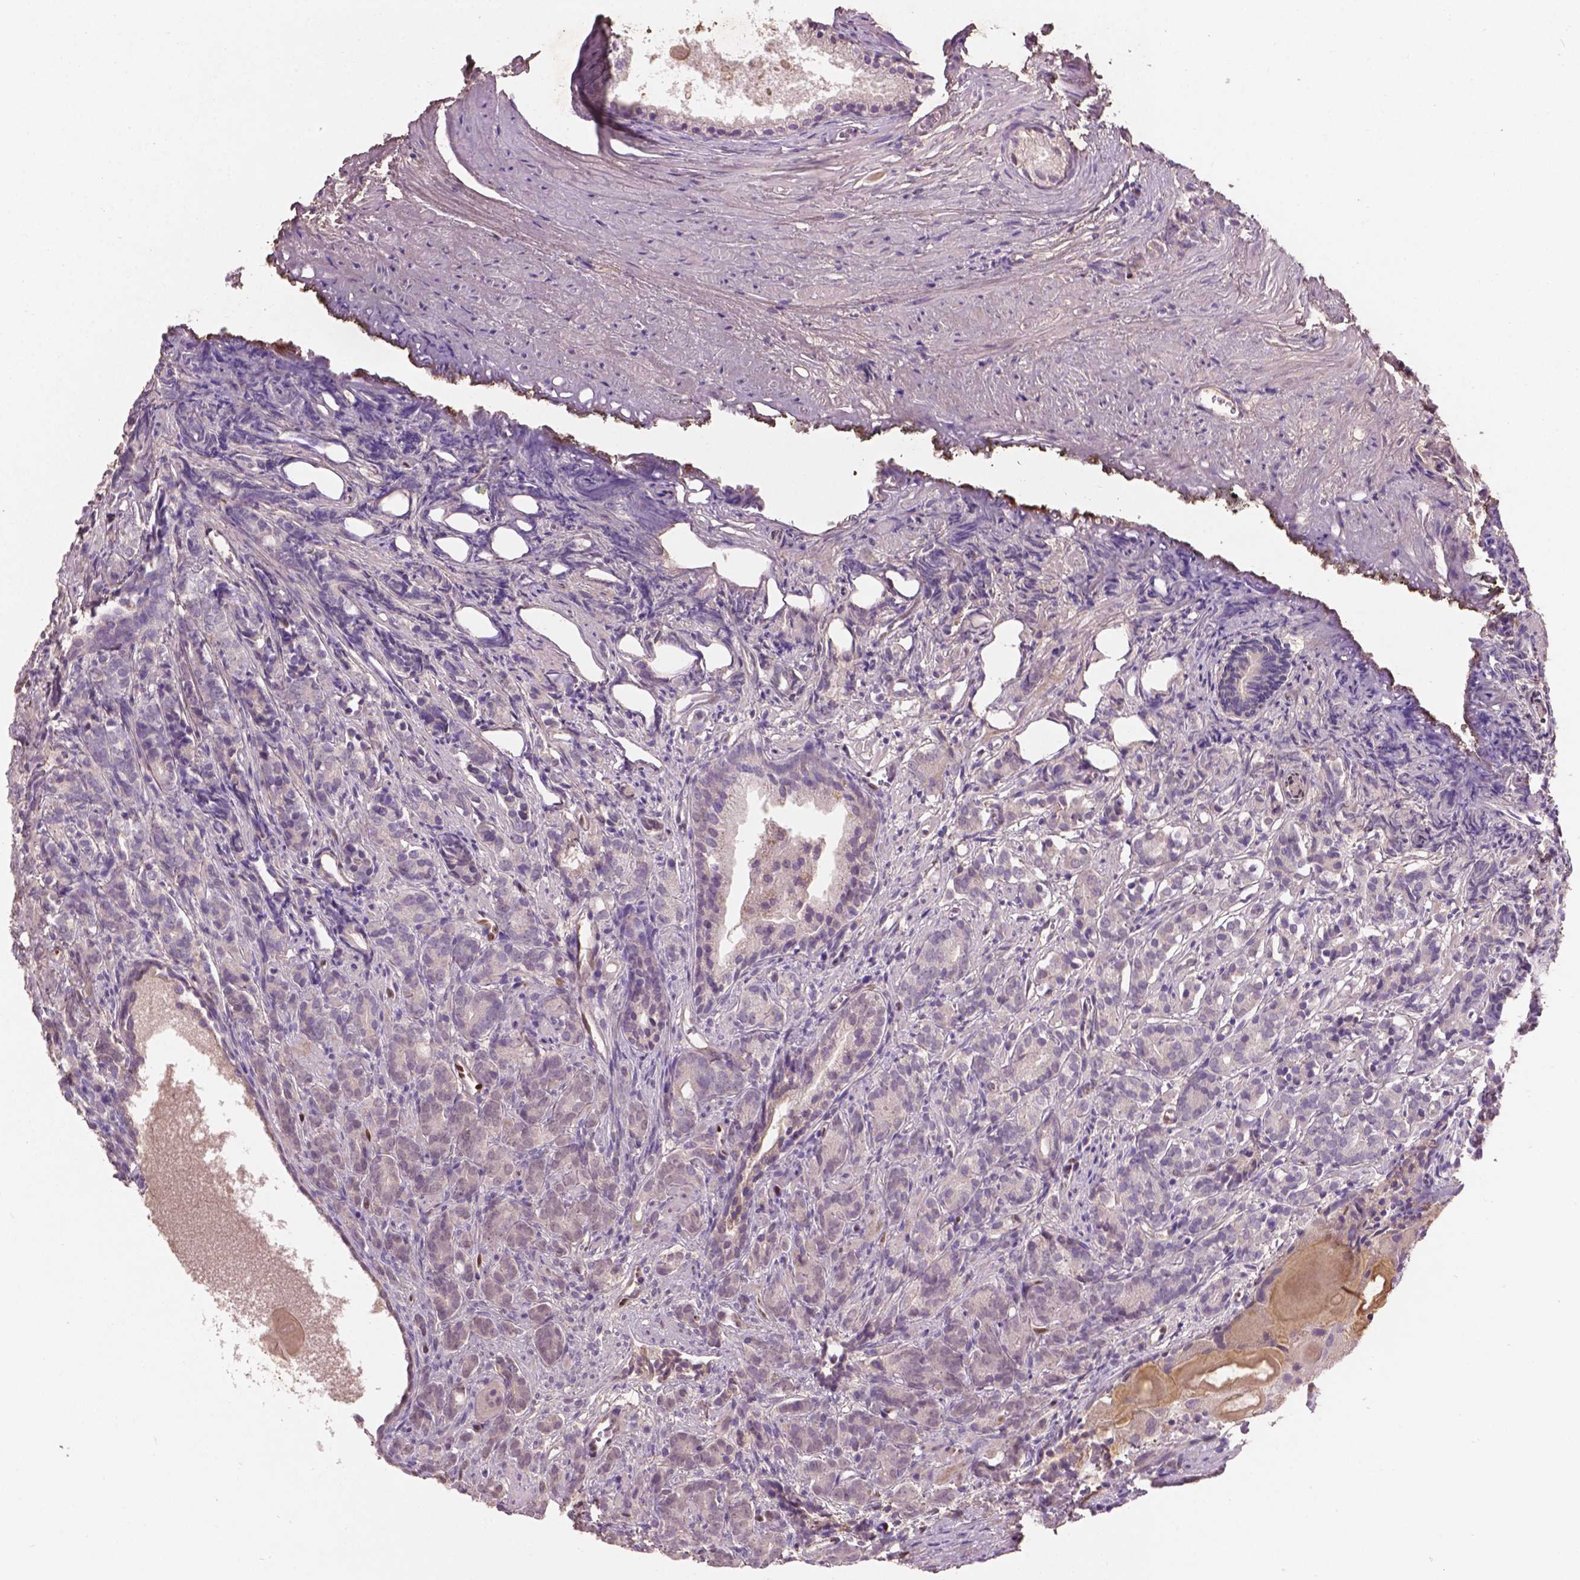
{"staining": {"intensity": "negative", "quantity": "none", "location": "none"}, "tissue": "prostate cancer", "cell_type": "Tumor cells", "image_type": "cancer", "snomed": [{"axis": "morphology", "description": "Adenocarcinoma, High grade"}, {"axis": "topography", "description": "Prostate"}], "caption": "Prostate cancer (adenocarcinoma (high-grade)) stained for a protein using IHC exhibits no staining tumor cells.", "gene": "SOX17", "patient": {"sex": "male", "age": 84}}